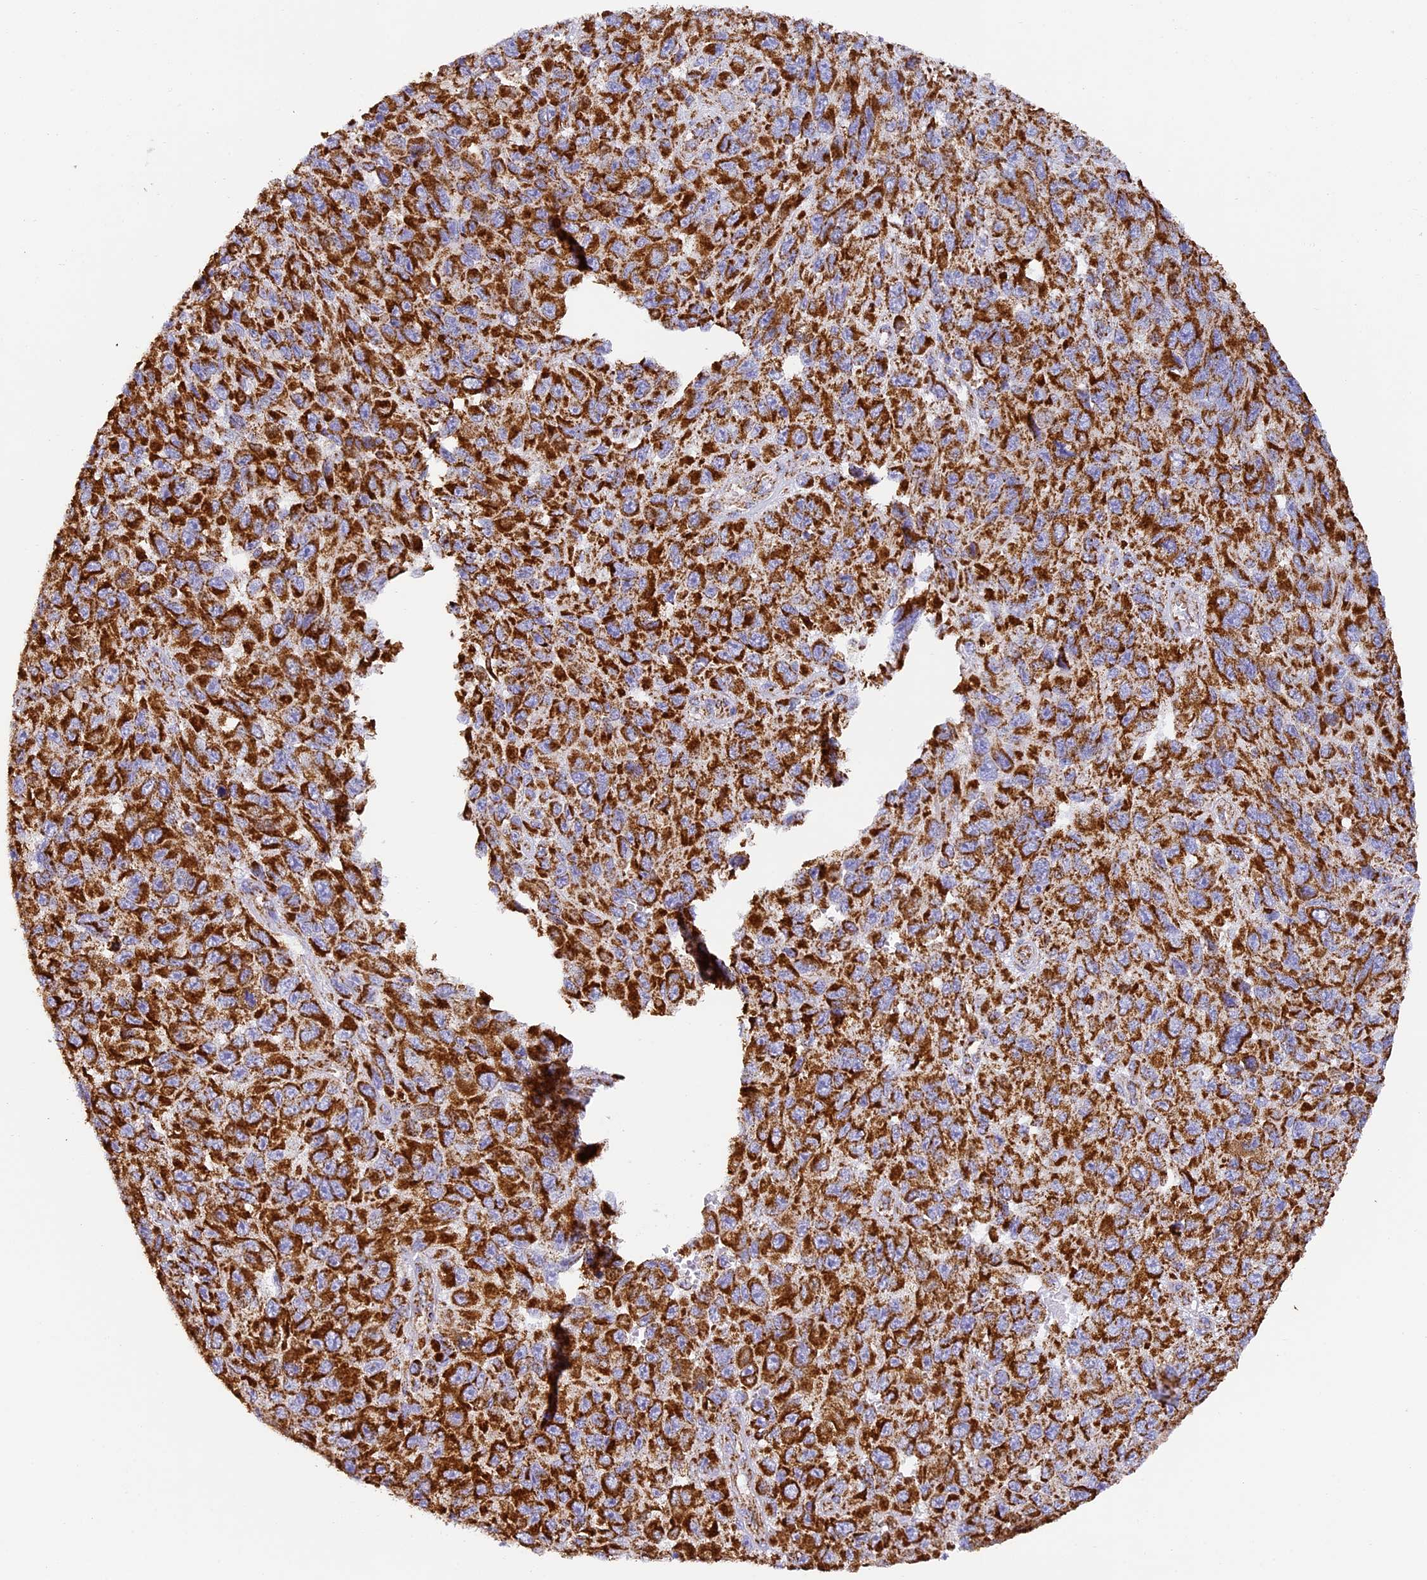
{"staining": {"intensity": "strong", "quantity": ">75%", "location": "cytoplasmic/membranous"}, "tissue": "melanoma", "cell_type": "Tumor cells", "image_type": "cancer", "snomed": [{"axis": "morphology", "description": "Normal tissue, NOS"}, {"axis": "morphology", "description": "Malignant melanoma, NOS"}, {"axis": "topography", "description": "Skin"}], "caption": "A photomicrograph of malignant melanoma stained for a protein shows strong cytoplasmic/membranous brown staining in tumor cells. (Brightfield microscopy of DAB IHC at high magnification).", "gene": "STK17A", "patient": {"sex": "female", "age": 96}}